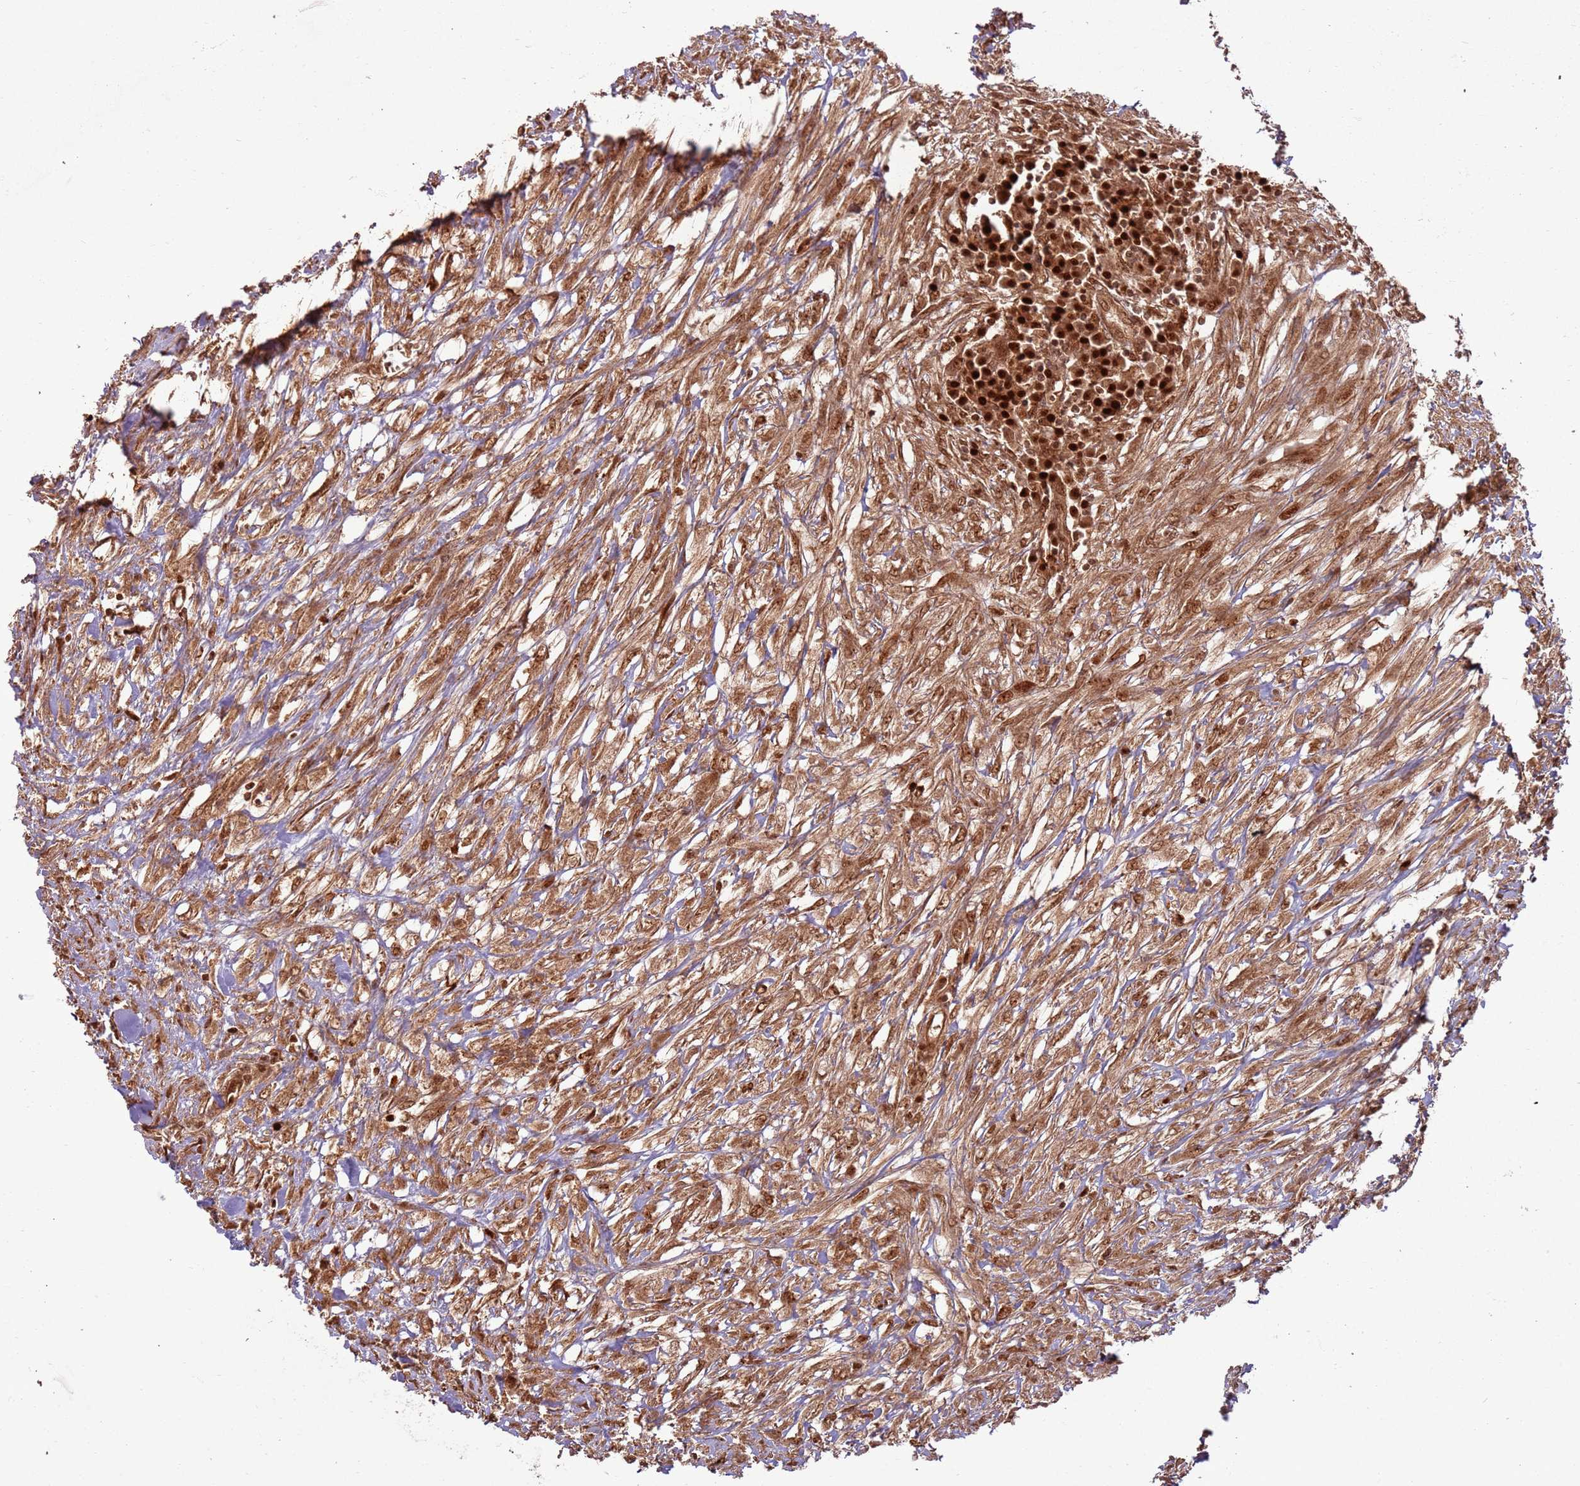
{"staining": {"intensity": "strong", "quantity": ">75%", "location": "cytoplasmic/membranous,nuclear"}, "tissue": "colorectal cancer", "cell_type": "Tumor cells", "image_type": "cancer", "snomed": [{"axis": "morphology", "description": "Adenocarcinoma, NOS"}, {"axis": "topography", "description": "Colon"}], "caption": "Tumor cells show strong cytoplasmic/membranous and nuclear positivity in about >75% of cells in adenocarcinoma (colorectal).", "gene": "TBC1D13", "patient": {"sex": "male", "age": 51}}